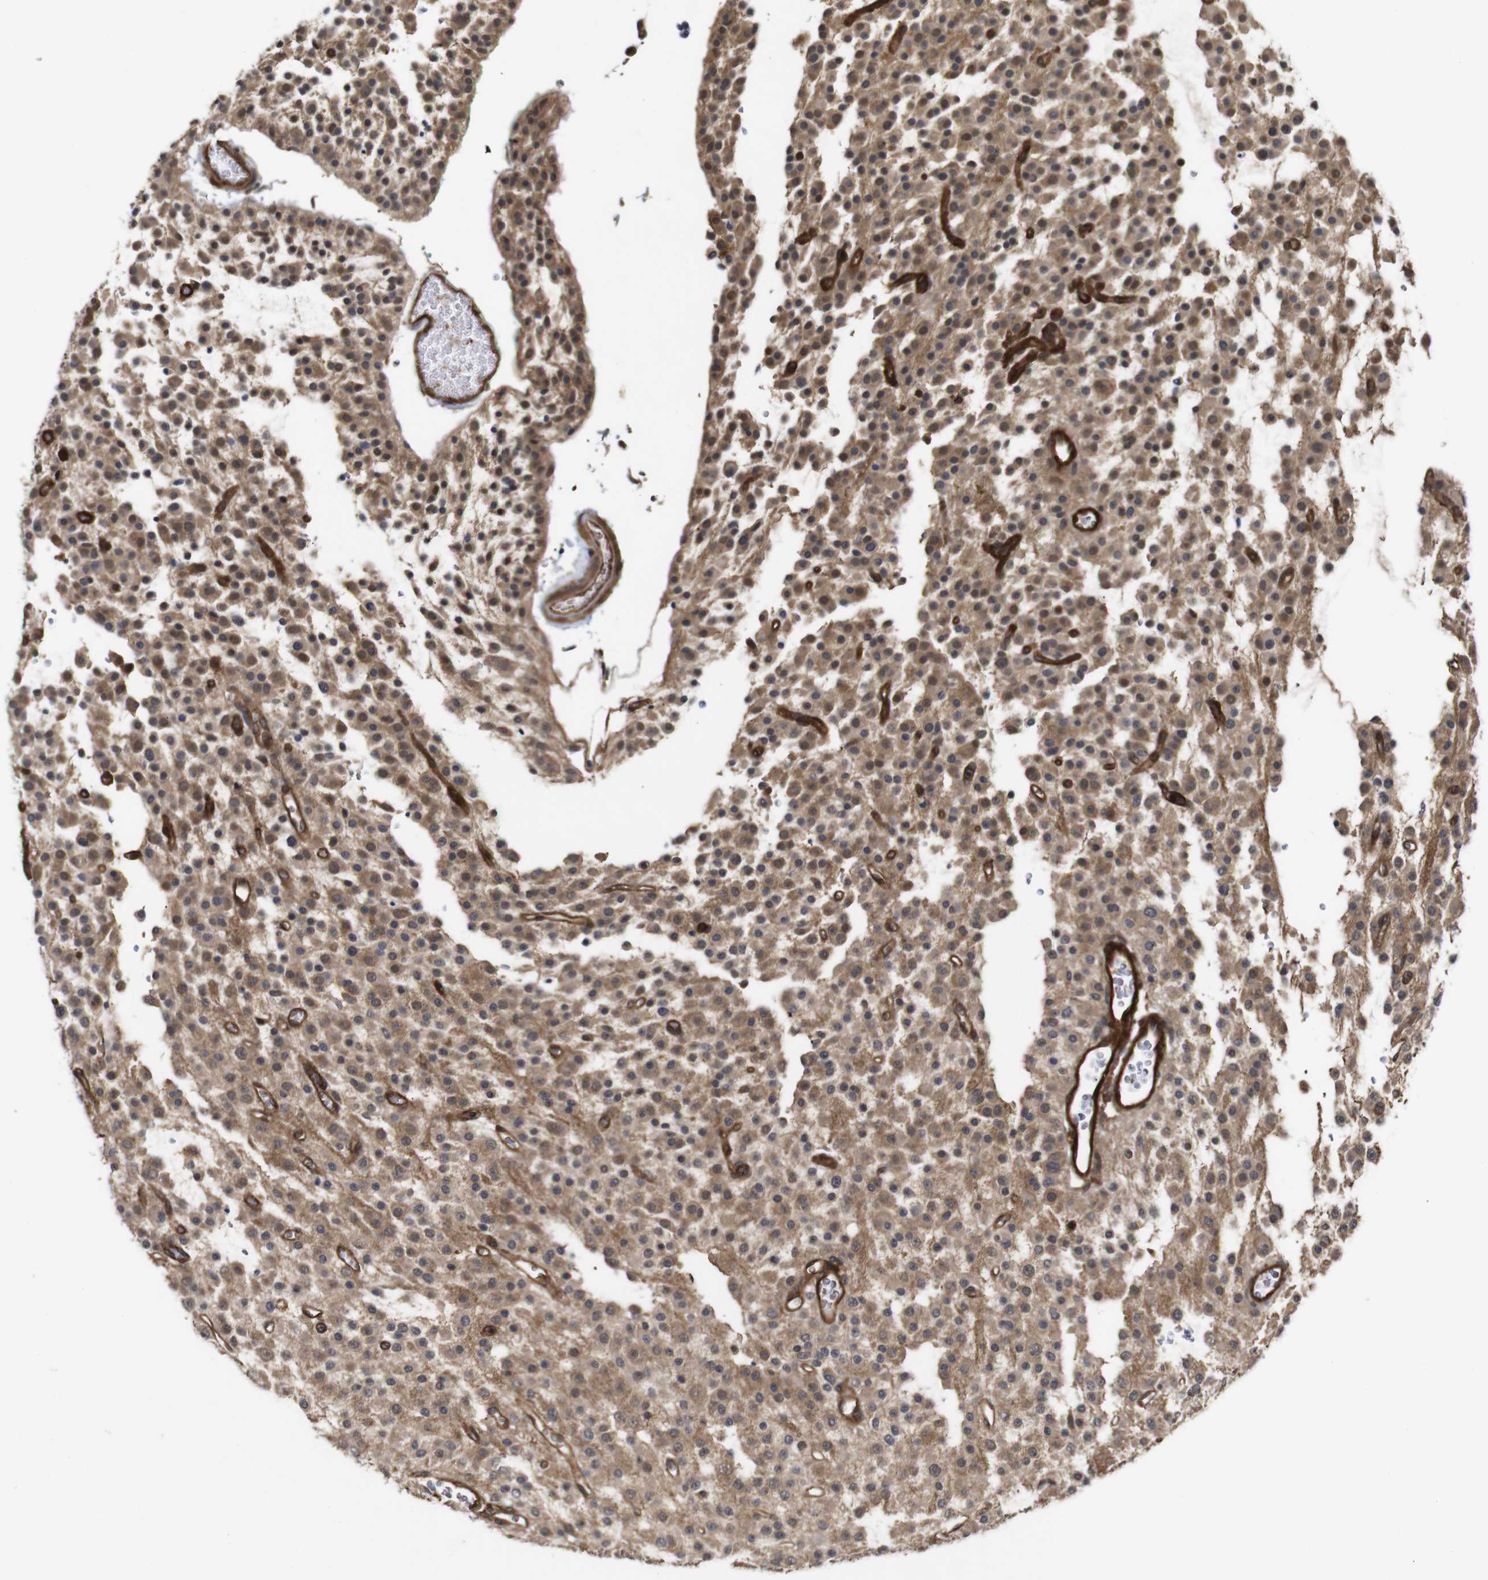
{"staining": {"intensity": "moderate", "quantity": ">75%", "location": "cytoplasmic/membranous"}, "tissue": "glioma", "cell_type": "Tumor cells", "image_type": "cancer", "snomed": [{"axis": "morphology", "description": "Glioma, malignant, Low grade"}, {"axis": "topography", "description": "Brain"}], "caption": "Tumor cells demonstrate medium levels of moderate cytoplasmic/membranous positivity in about >75% of cells in human glioma.", "gene": "NANOS1", "patient": {"sex": "male", "age": 38}}